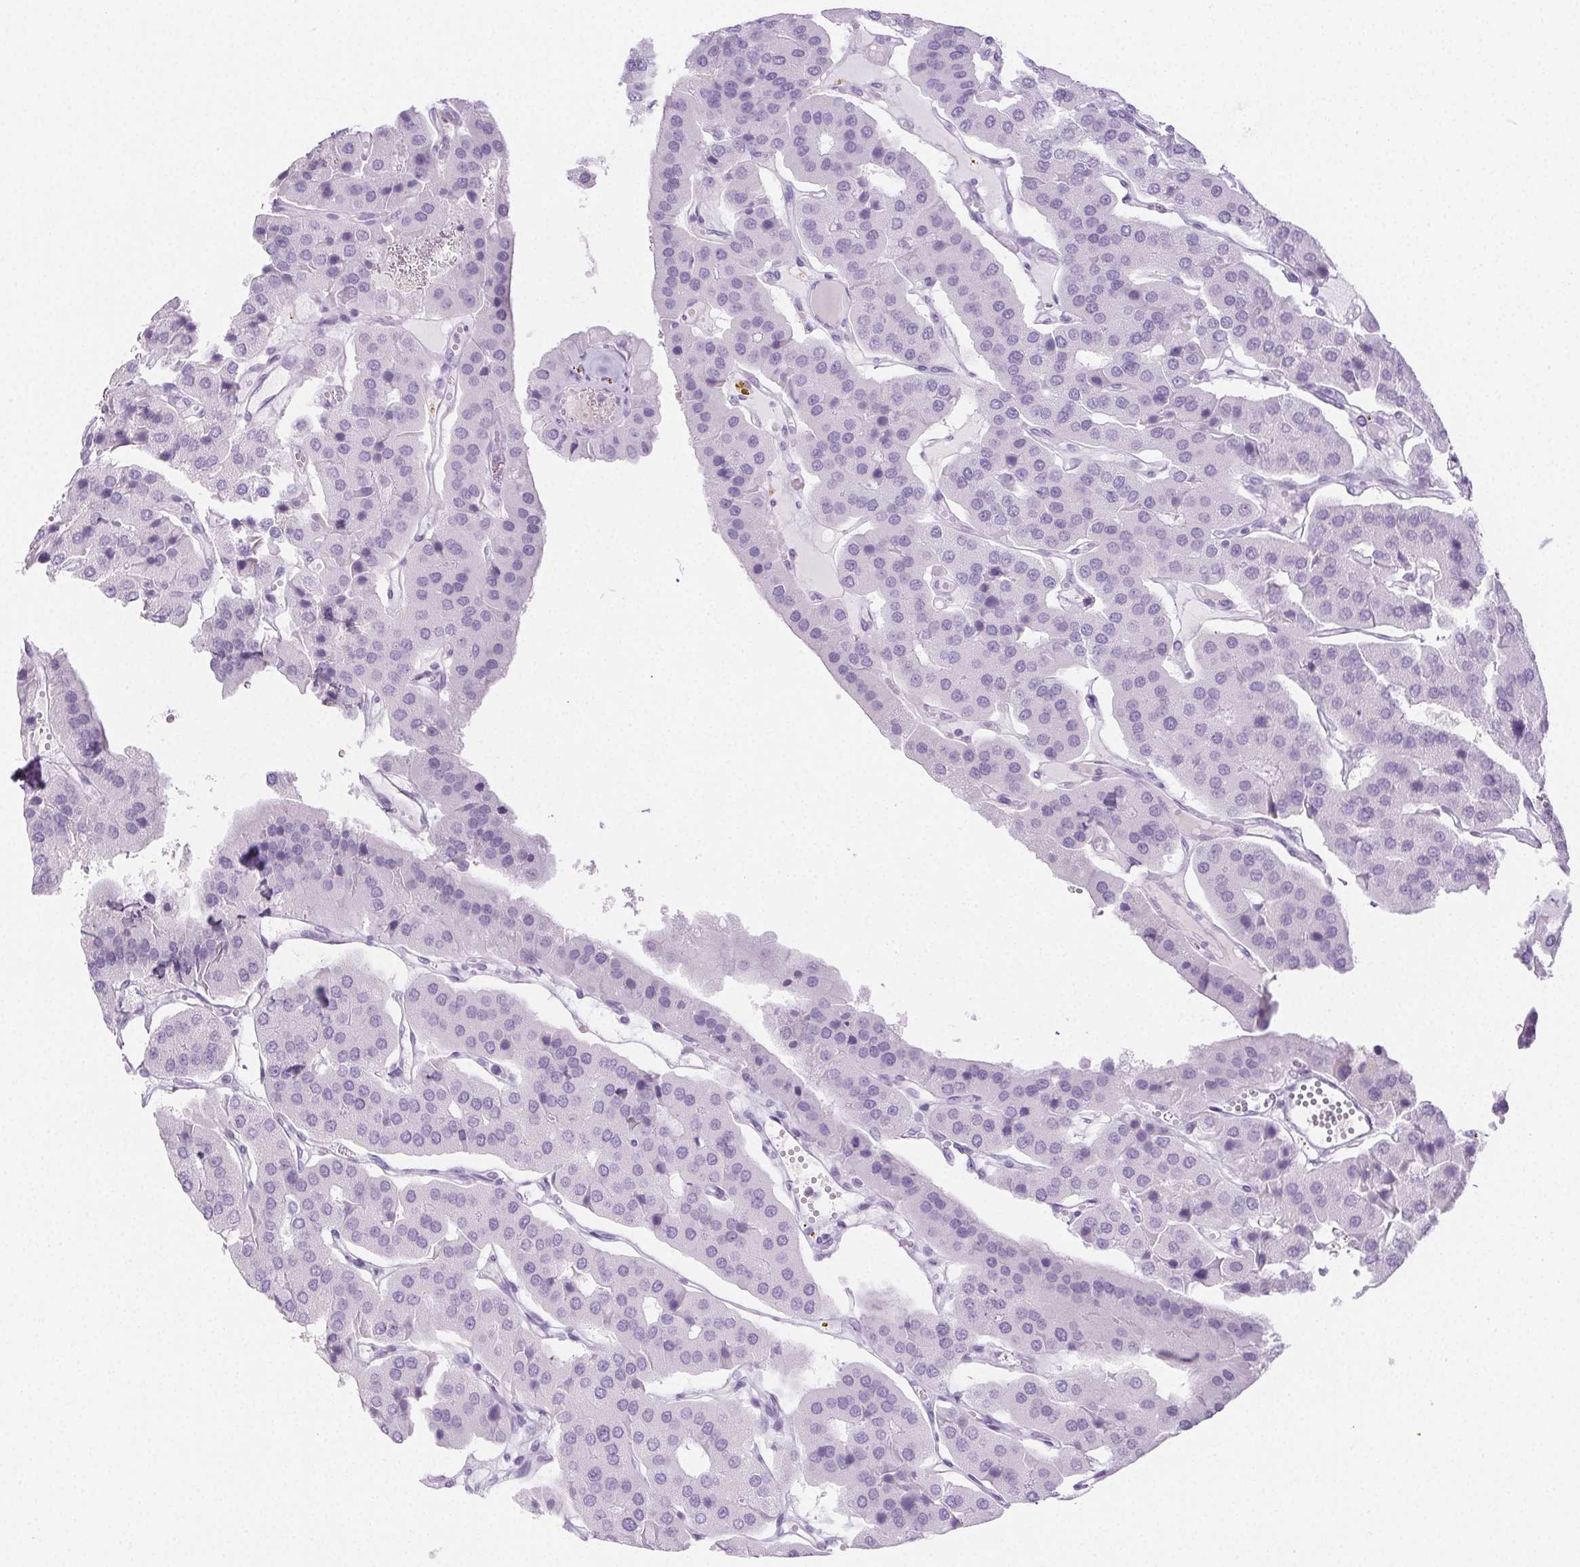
{"staining": {"intensity": "negative", "quantity": "none", "location": "none"}, "tissue": "parathyroid gland", "cell_type": "Glandular cells", "image_type": "normal", "snomed": [{"axis": "morphology", "description": "Normal tissue, NOS"}, {"axis": "morphology", "description": "Adenoma, NOS"}, {"axis": "topography", "description": "Parathyroid gland"}], "caption": "Immunohistochemistry micrograph of normal parathyroid gland: parathyroid gland stained with DAB reveals no significant protein staining in glandular cells.", "gene": "PI3", "patient": {"sex": "female", "age": 86}}